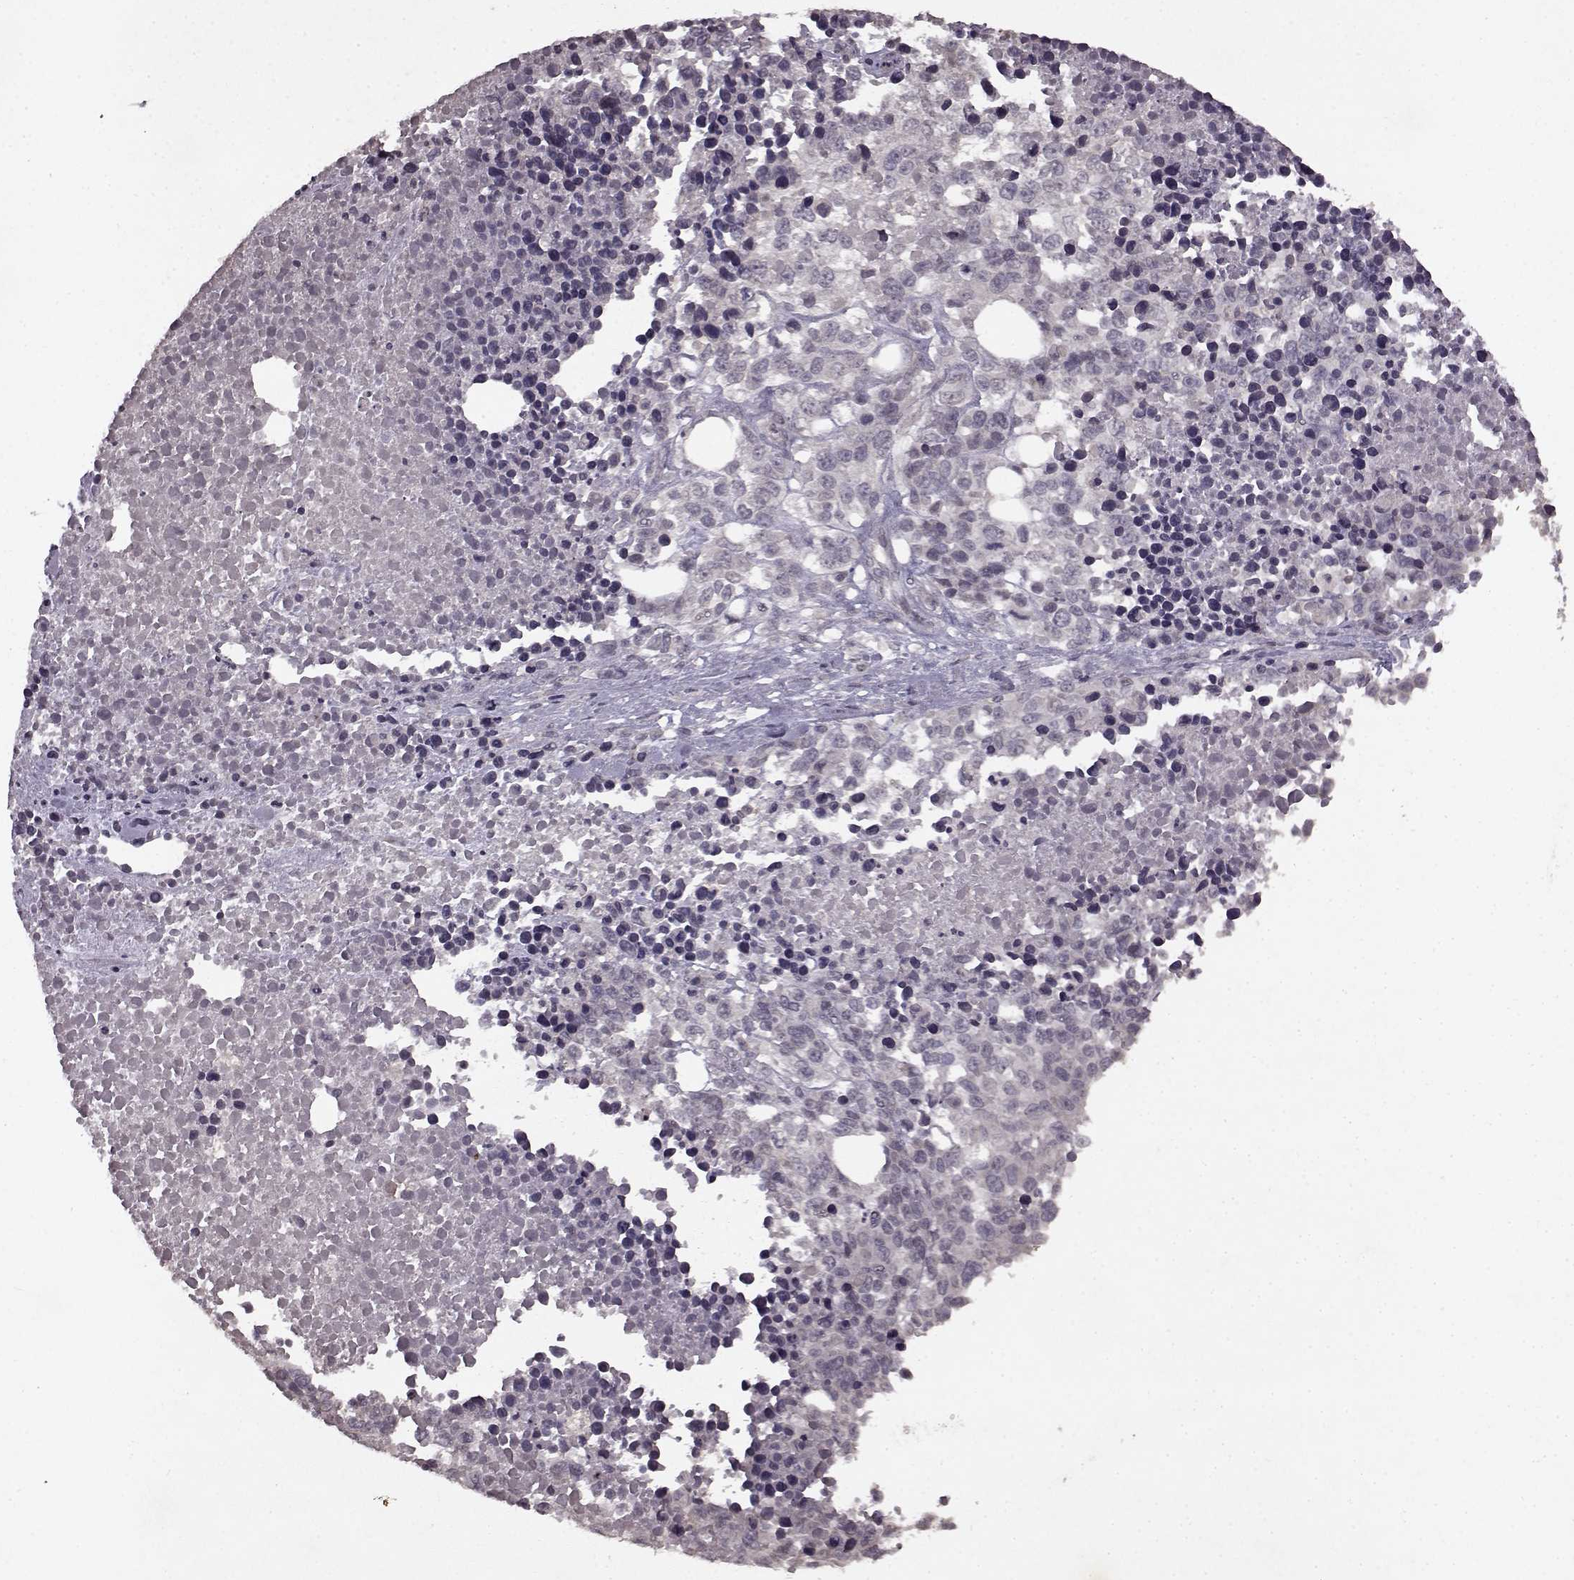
{"staining": {"intensity": "negative", "quantity": "none", "location": "none"}, "tissue": "melanoma", "cell_type": "Tumor cells", "image_type": "cancer", "snomed": [{"axis": "morphology", "description": "Malignant melanoma, Metastatic site"}, {"axis": "topography", "description": "Skin"}], "caption": "Malignant melanoma (metastatic site) was stained to show a protein in brown. There is no significant positivity in tumor cells. The staining was performed using DAB (3,3'-diaminobenzidine) to visualize the protein expression in brown, while the nuclei were stained in blue with hematoxylin (Magnification: 20x).", "gene": "LHB", "patient": {"sex": "male", "age": 84}}